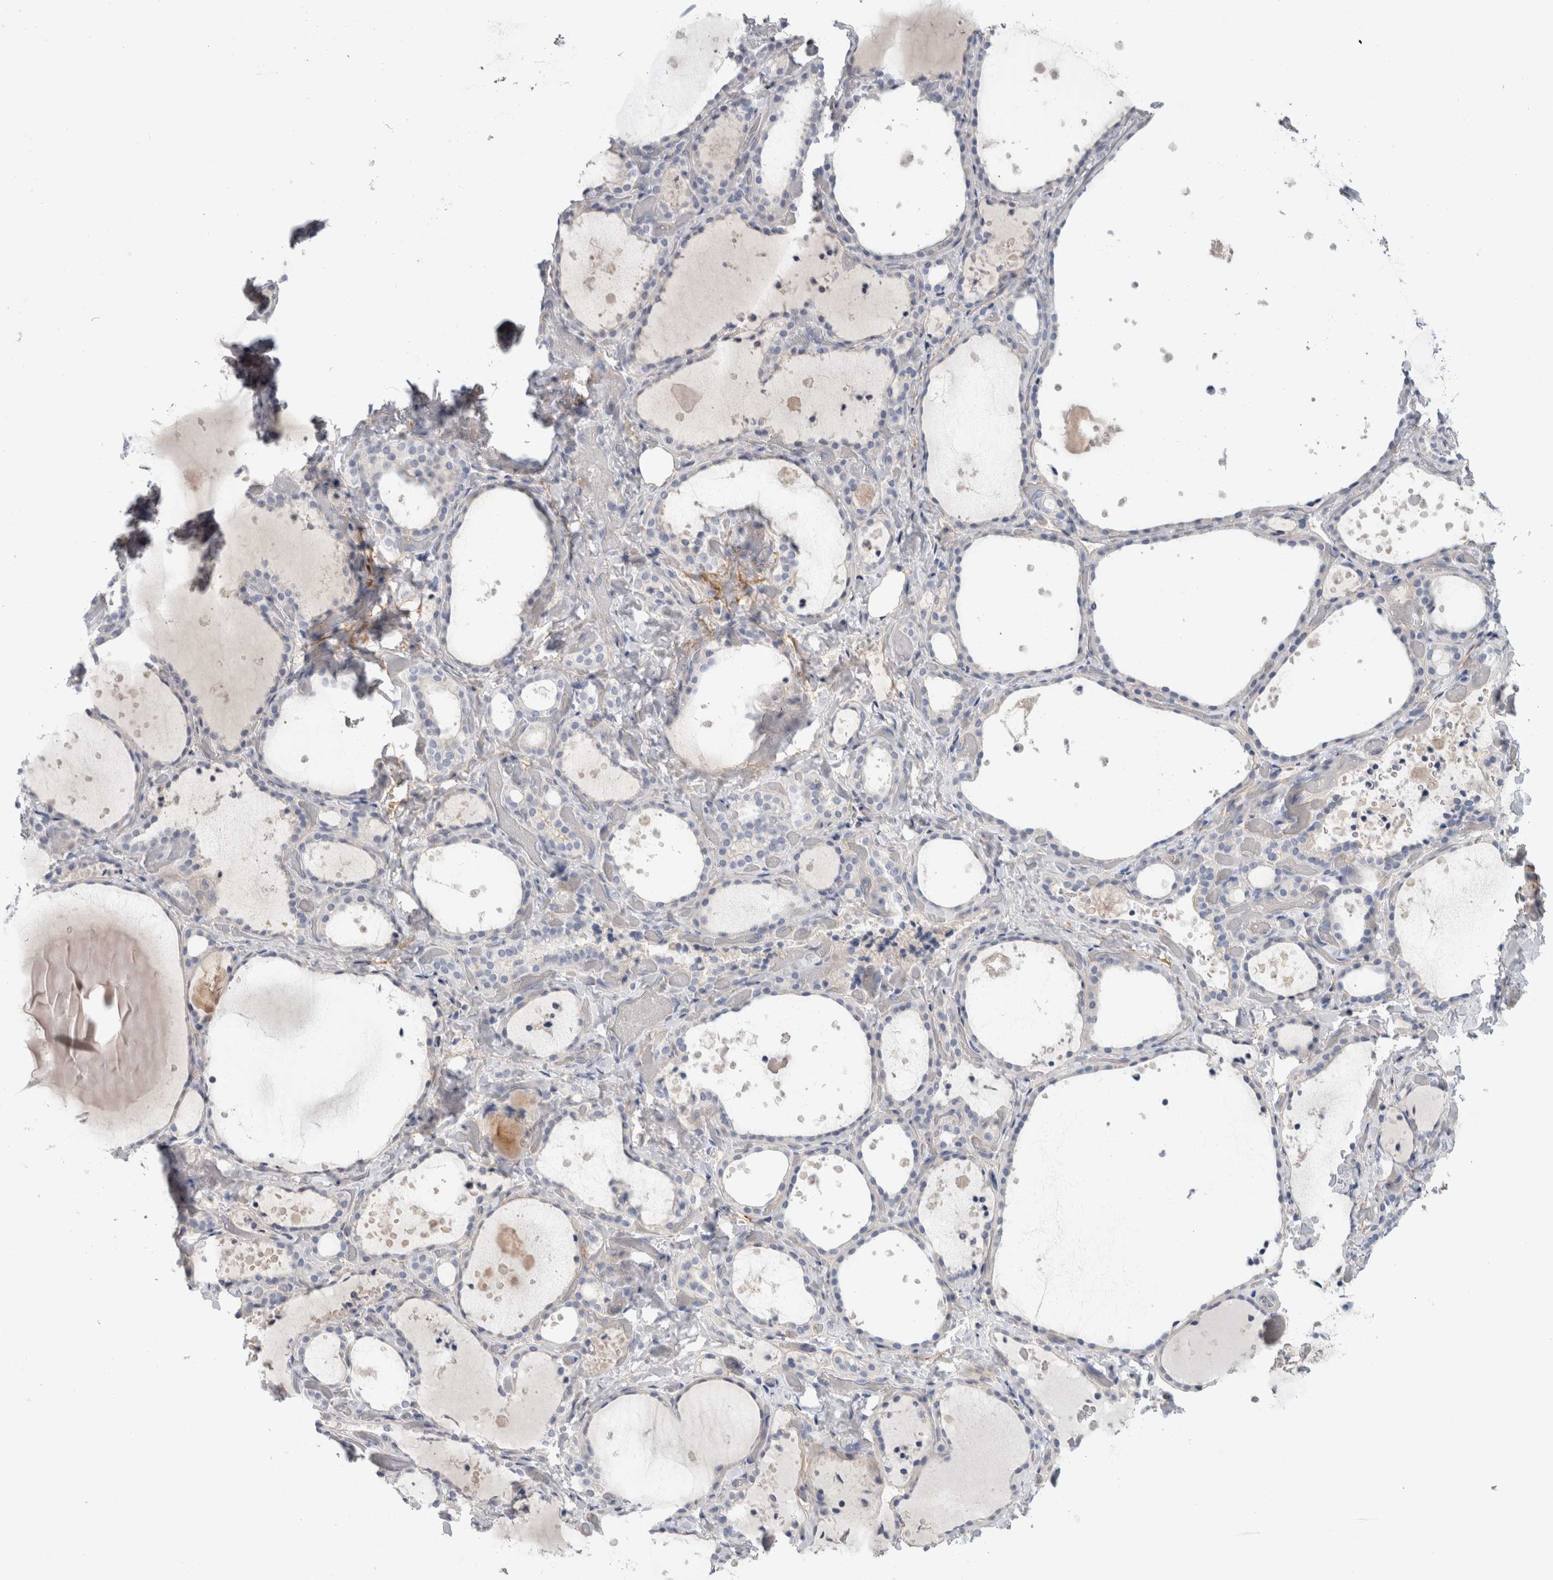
{"staining": {"intensity": "negative", "quantity": "none", "location": "none"}, "tissue": "thyroid gland", "cell_type": "Glandular cells", "image_type": "normal", "snomed": [{"axis": "morphology", "description": "Normal tissue, NOS"}, {"axis": "topography", "description": "Thyroid gland"}], "caption": "Immunohistochemical staining of unremarkable human thyroid gland displays no significant expression in glandular cells.", "gene": "CD55", "patient": {"sex": "female", "age": 44}}